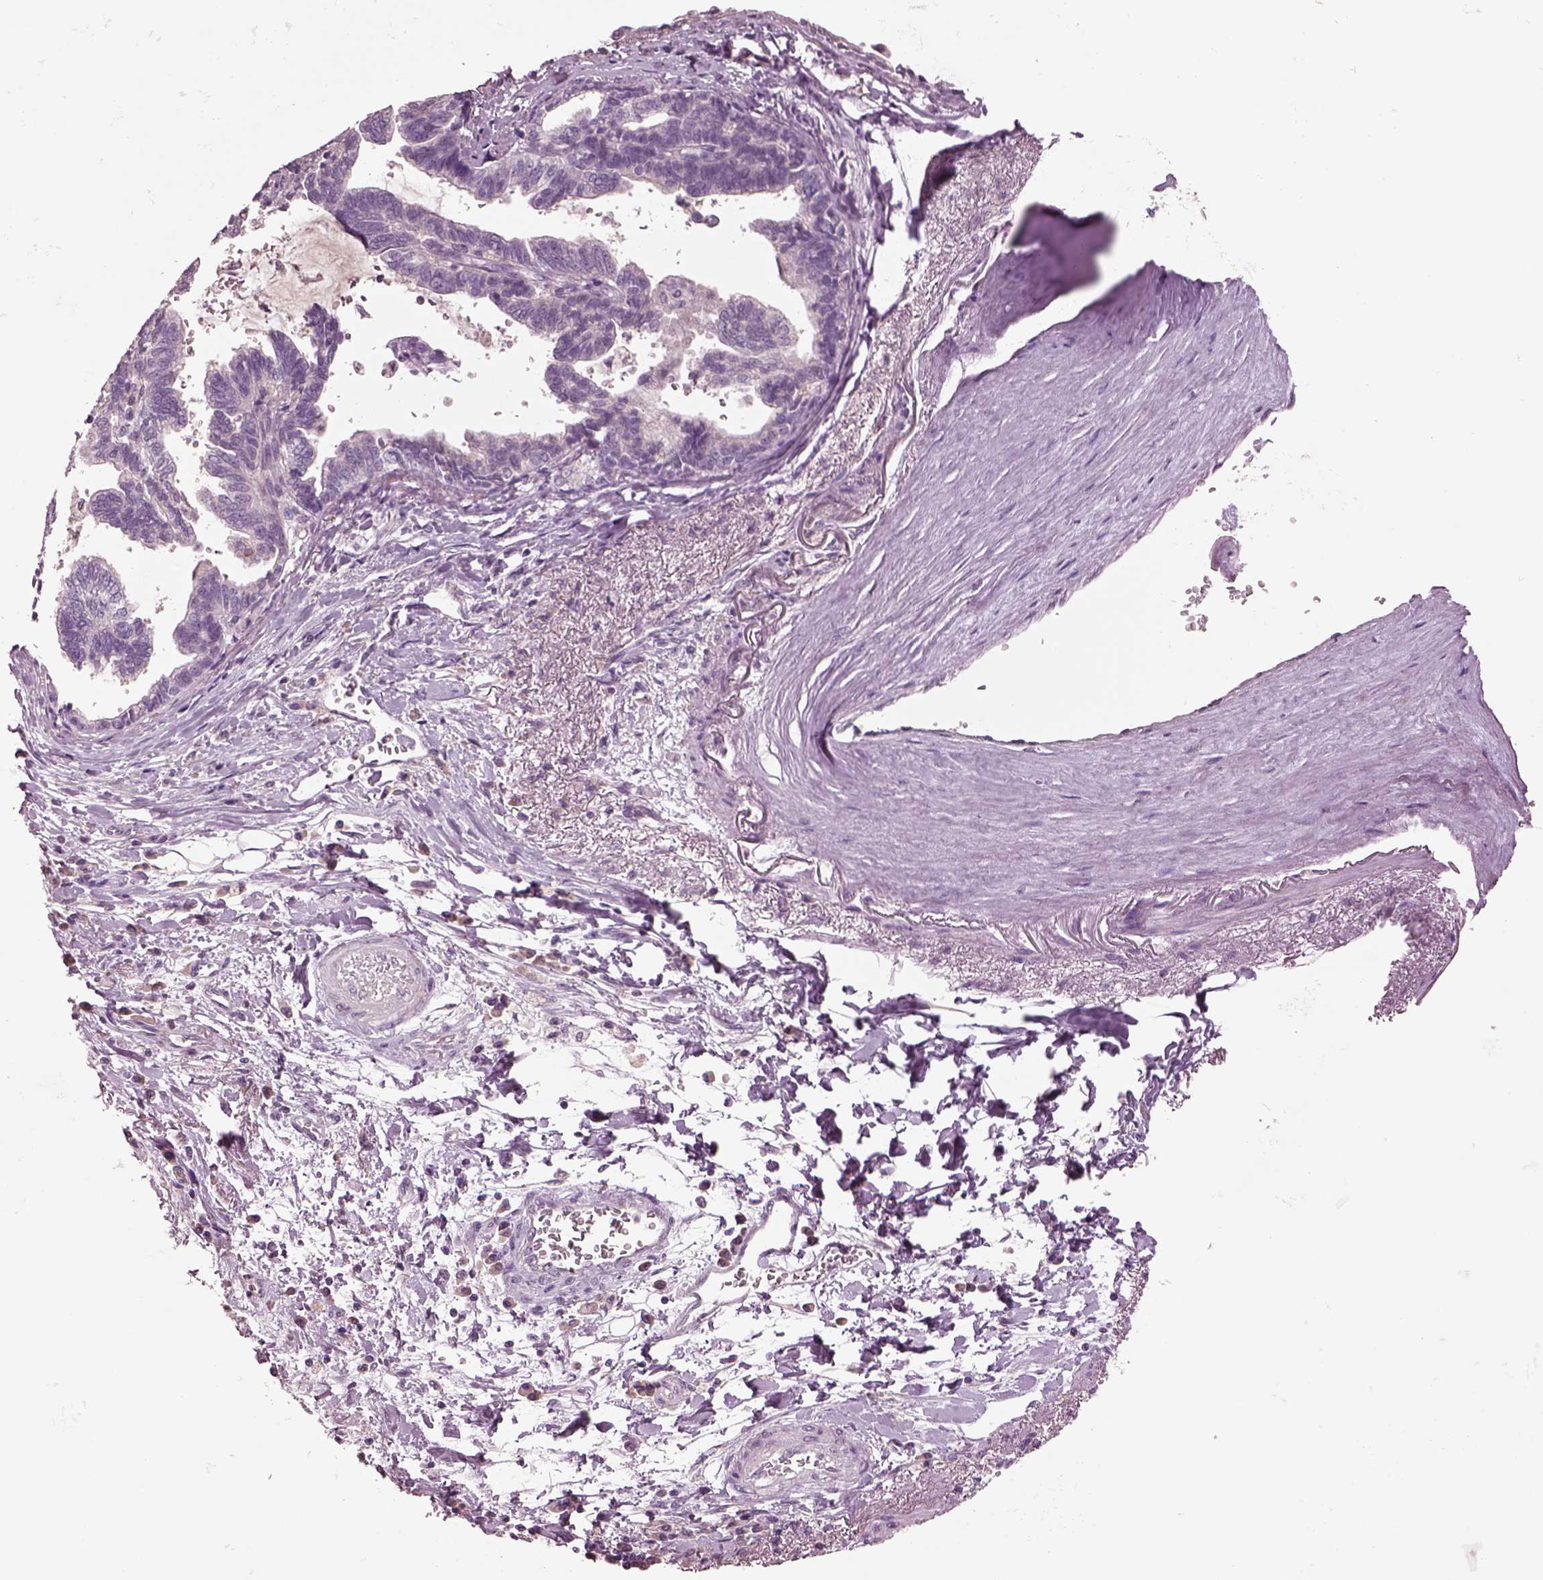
{"staining": {"intensity": "negative", "quantity": "none", "location": "none"}, "tissue": "stomach cancer", "cell_type": "Tumor cells", "image_type": "cancer", "snomed": [{"axis": "morphology", "description": "Adenocarcinoma, NOS"}, {"axis": "topography", "description": "Stomach"}], "caption": "Immunohistochemistry (IHC) micrograph of neoplastic tissue: human adenocarcinoma (stomach) stained with DAB displays no significant protein positivity in tumor cells. Nuclei are stained in blue.", "gene": "CLPSL1", "patient": {"sex": "male", "age": 83}}